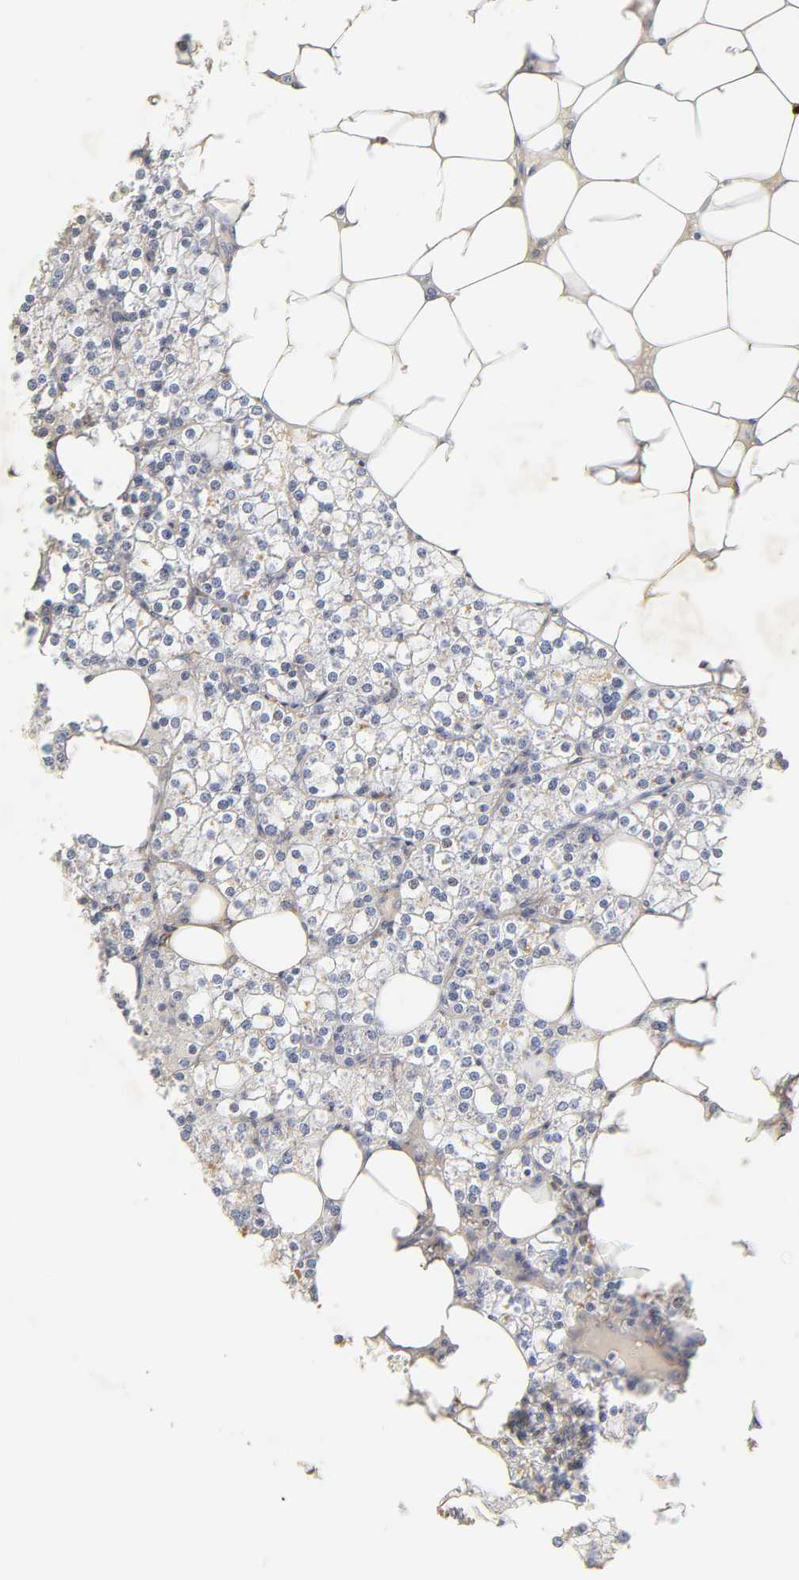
{"staining": {"intensity": "negative", "quantity": "none", "location": "none"}, "tissue": "parathyroid gland", "cell_type": "Glandular cells", "image_type": "normal", "snomed": [{"axis": "morphology", "description": "Normal tissue, NOS"}, {"axis": "topography", "description": "Parathyroid gland"}], "caption": "Immunohistochemical staining of unremarkable human parathyroid gland shows no significant expression in glandular cells.", "gene": "LAMB1", "patient": {"sex": "female", "age": 63}}